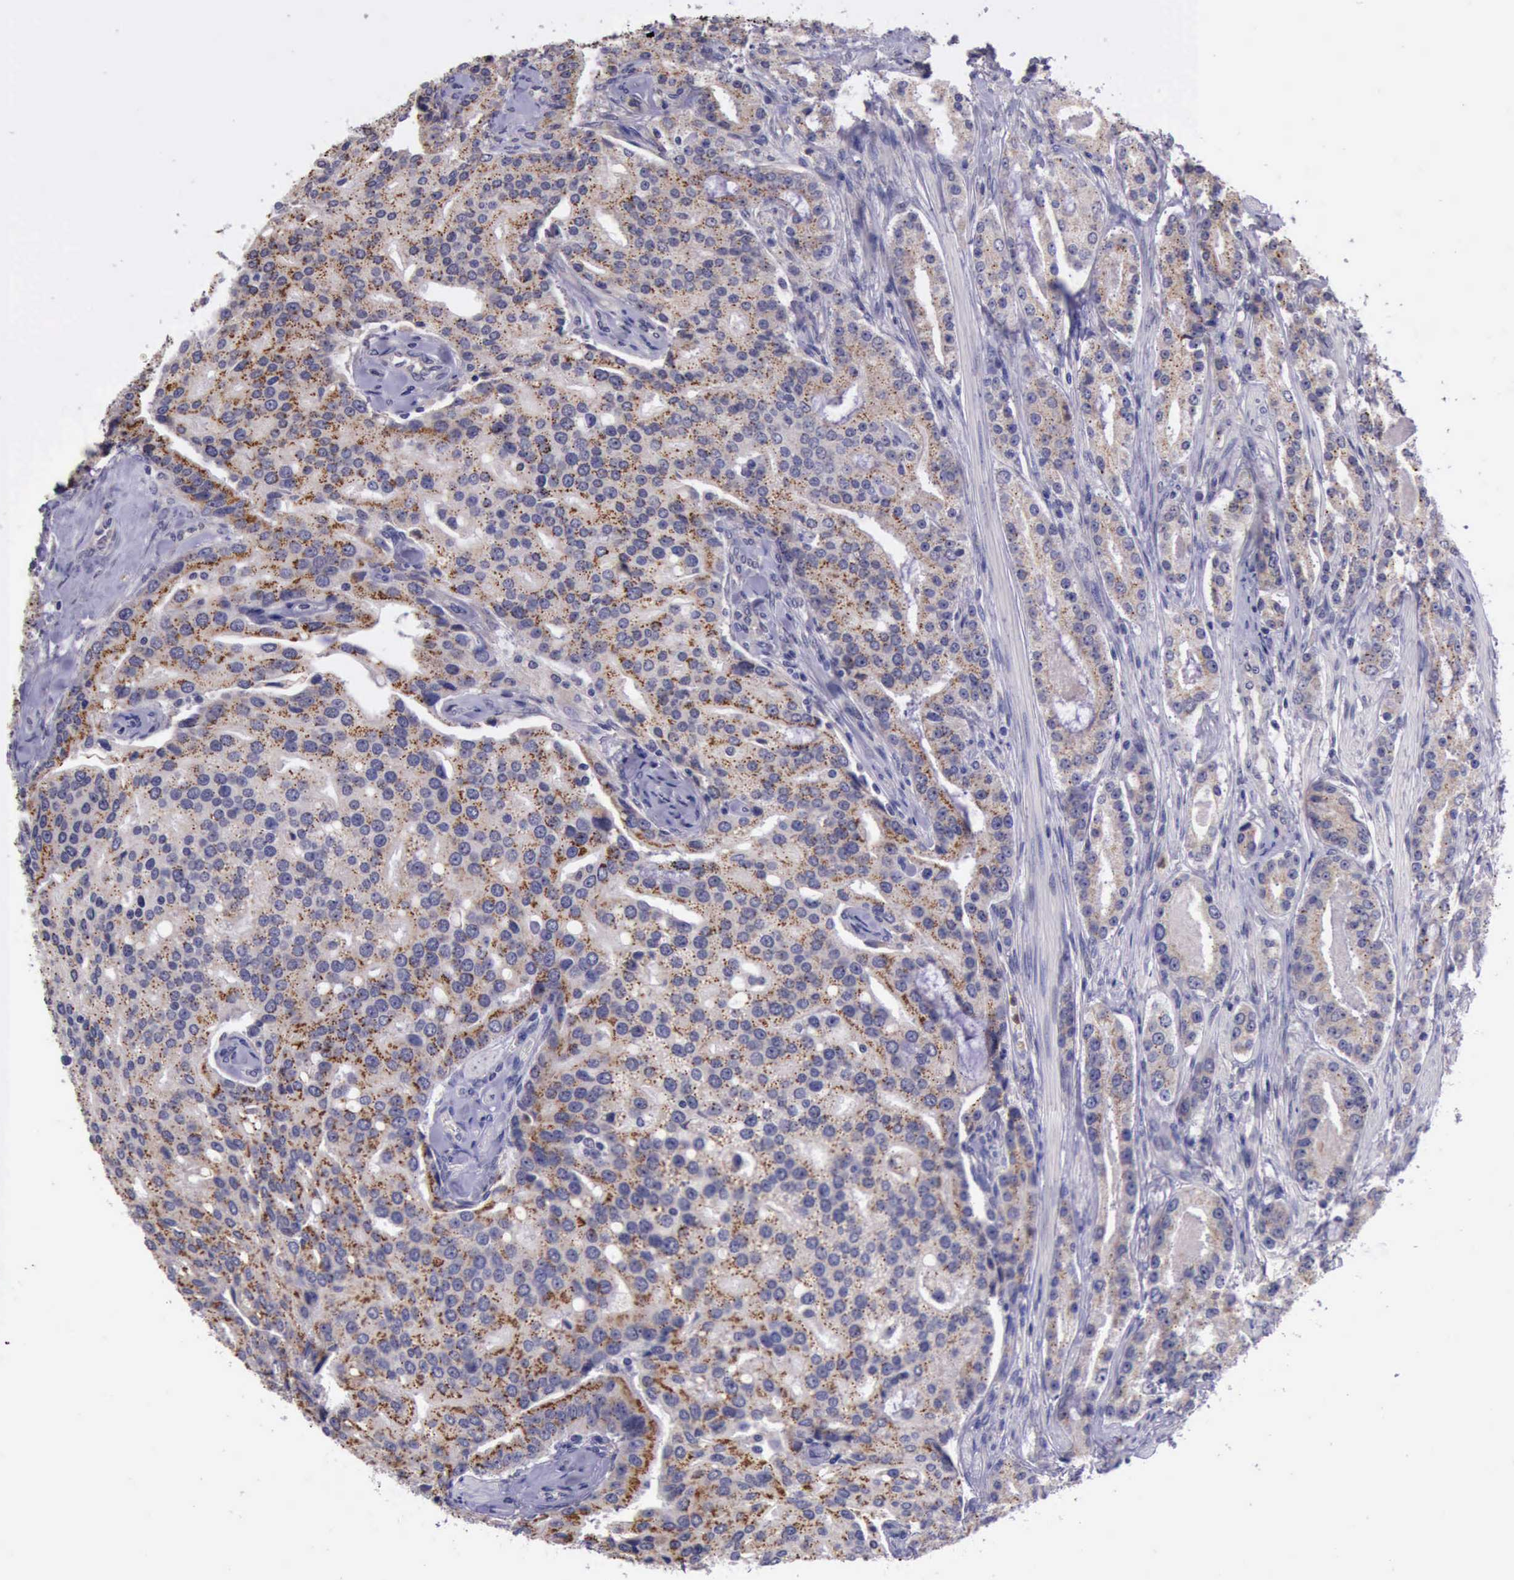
{"staining": {"intensity": "weak", "quantity": ">75%", "location": "cytoplasmic/membranous"}, "tissue": "prostate cancer", "cell_type": "Tumor cells", "image_type": "cancer", "snomed": [{"axis": "morphology", "description": "Adenocarcinoma, Medium grade"}, {"axis": "topography", "description": "Prostate"}], "caption": "Immunohistochemistry (IHC) (DAB (3,3'-diaminobenzidine)) staining of prostate cancer shows weak cytoplasmic/membranous protein staining in approximately >75% of tumor cells.", "gene": "PLEK2", "patient": {"sex": "male", "age": 72}}